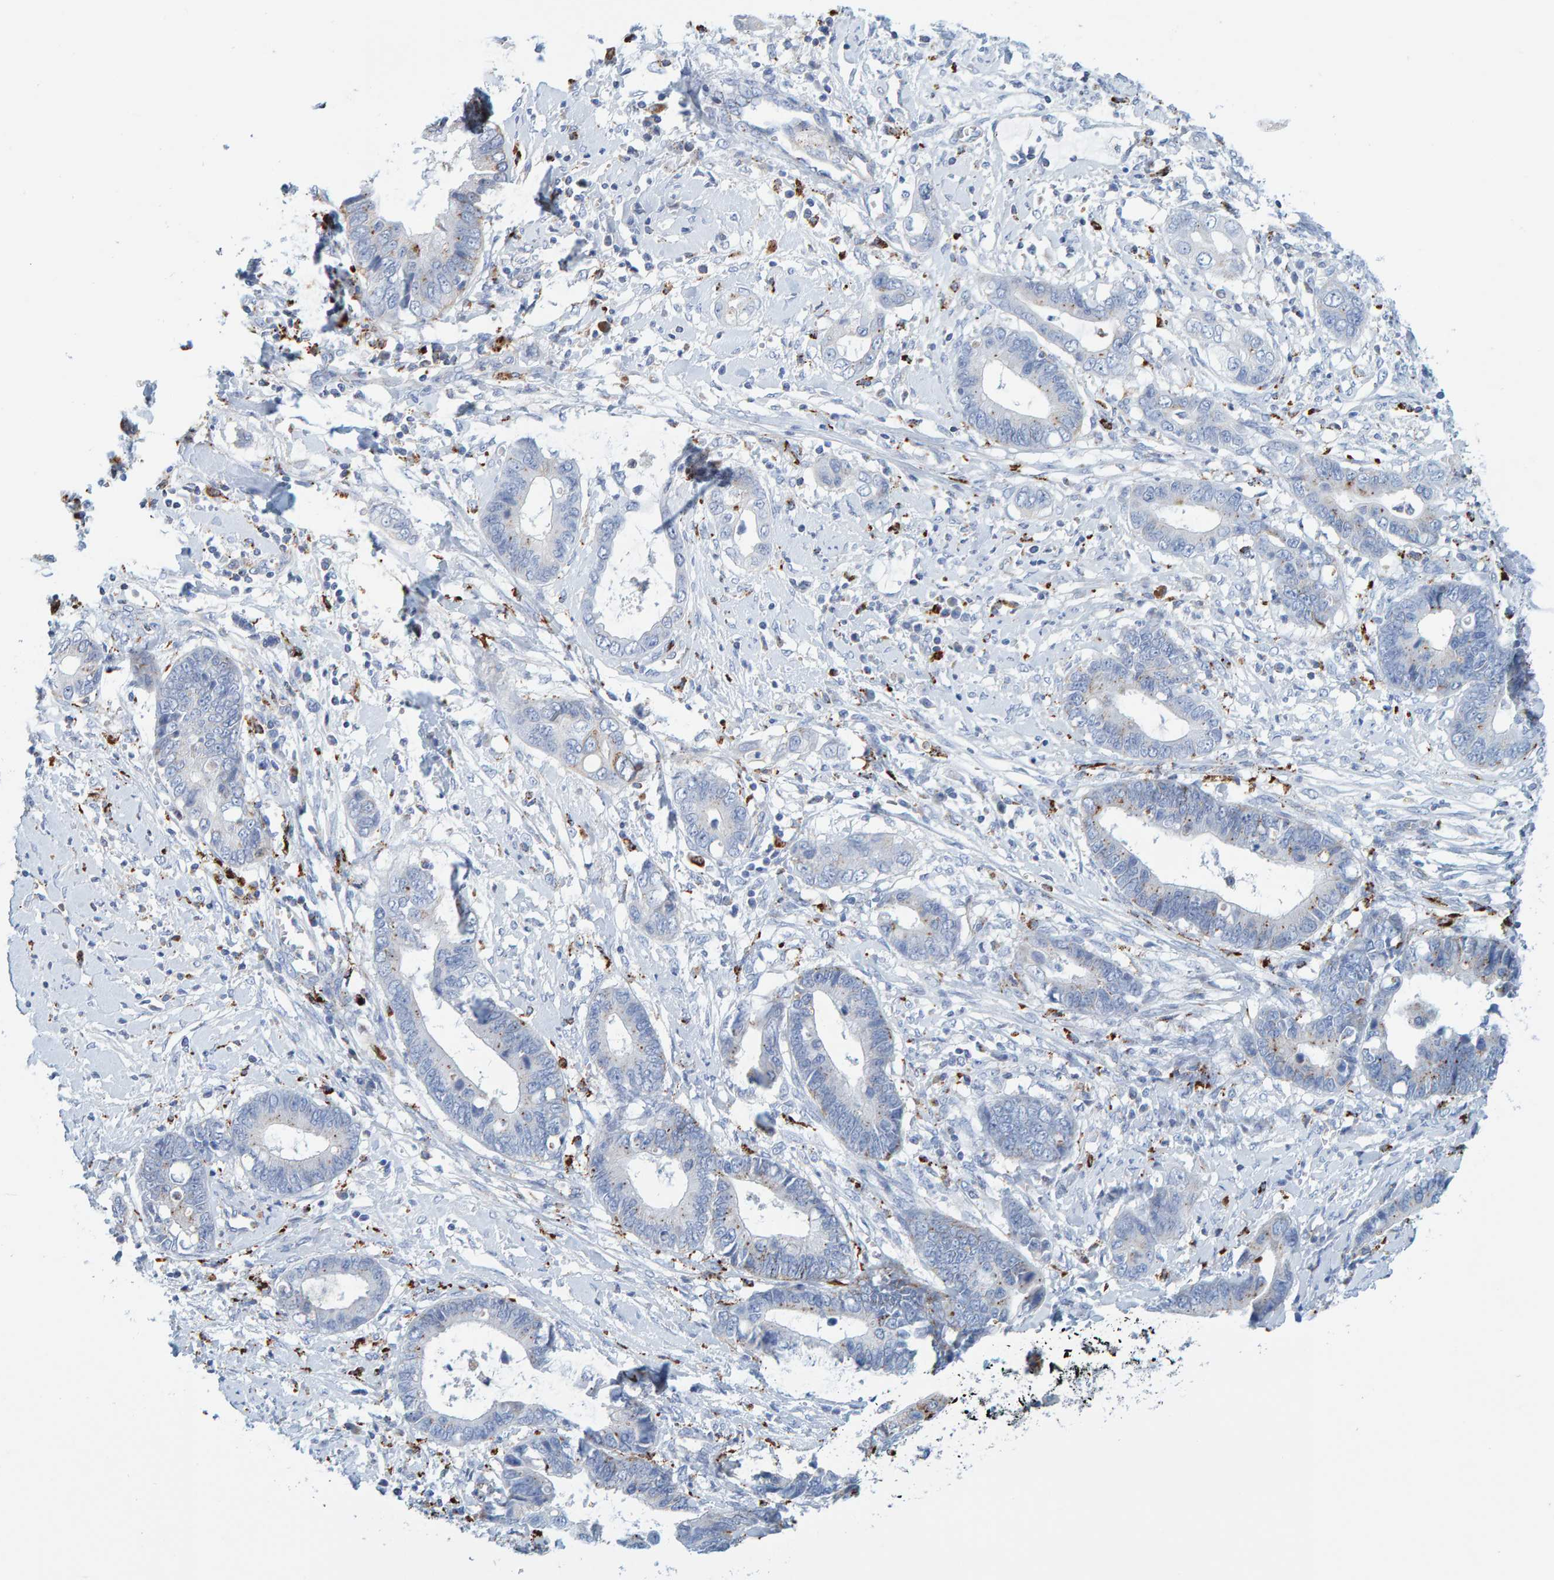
{"staining": {"intensity": "negative", "quantity": "none", "location": "none"}, "tissue": "cervical cancer", "cell_type": "Tumor cells", "image_type": "cancer", "snomed": [{"axis": "morphology", "description": "Adenocarcinoma, NOS"}, {"axis": "topography", "description": "Cervix"}], "caption": "Tumor cells are negative for brown protein staining in cervical adenocarcinoma.", "gene": "BIN3", "patient": {"sex": "female", "age": 44}}